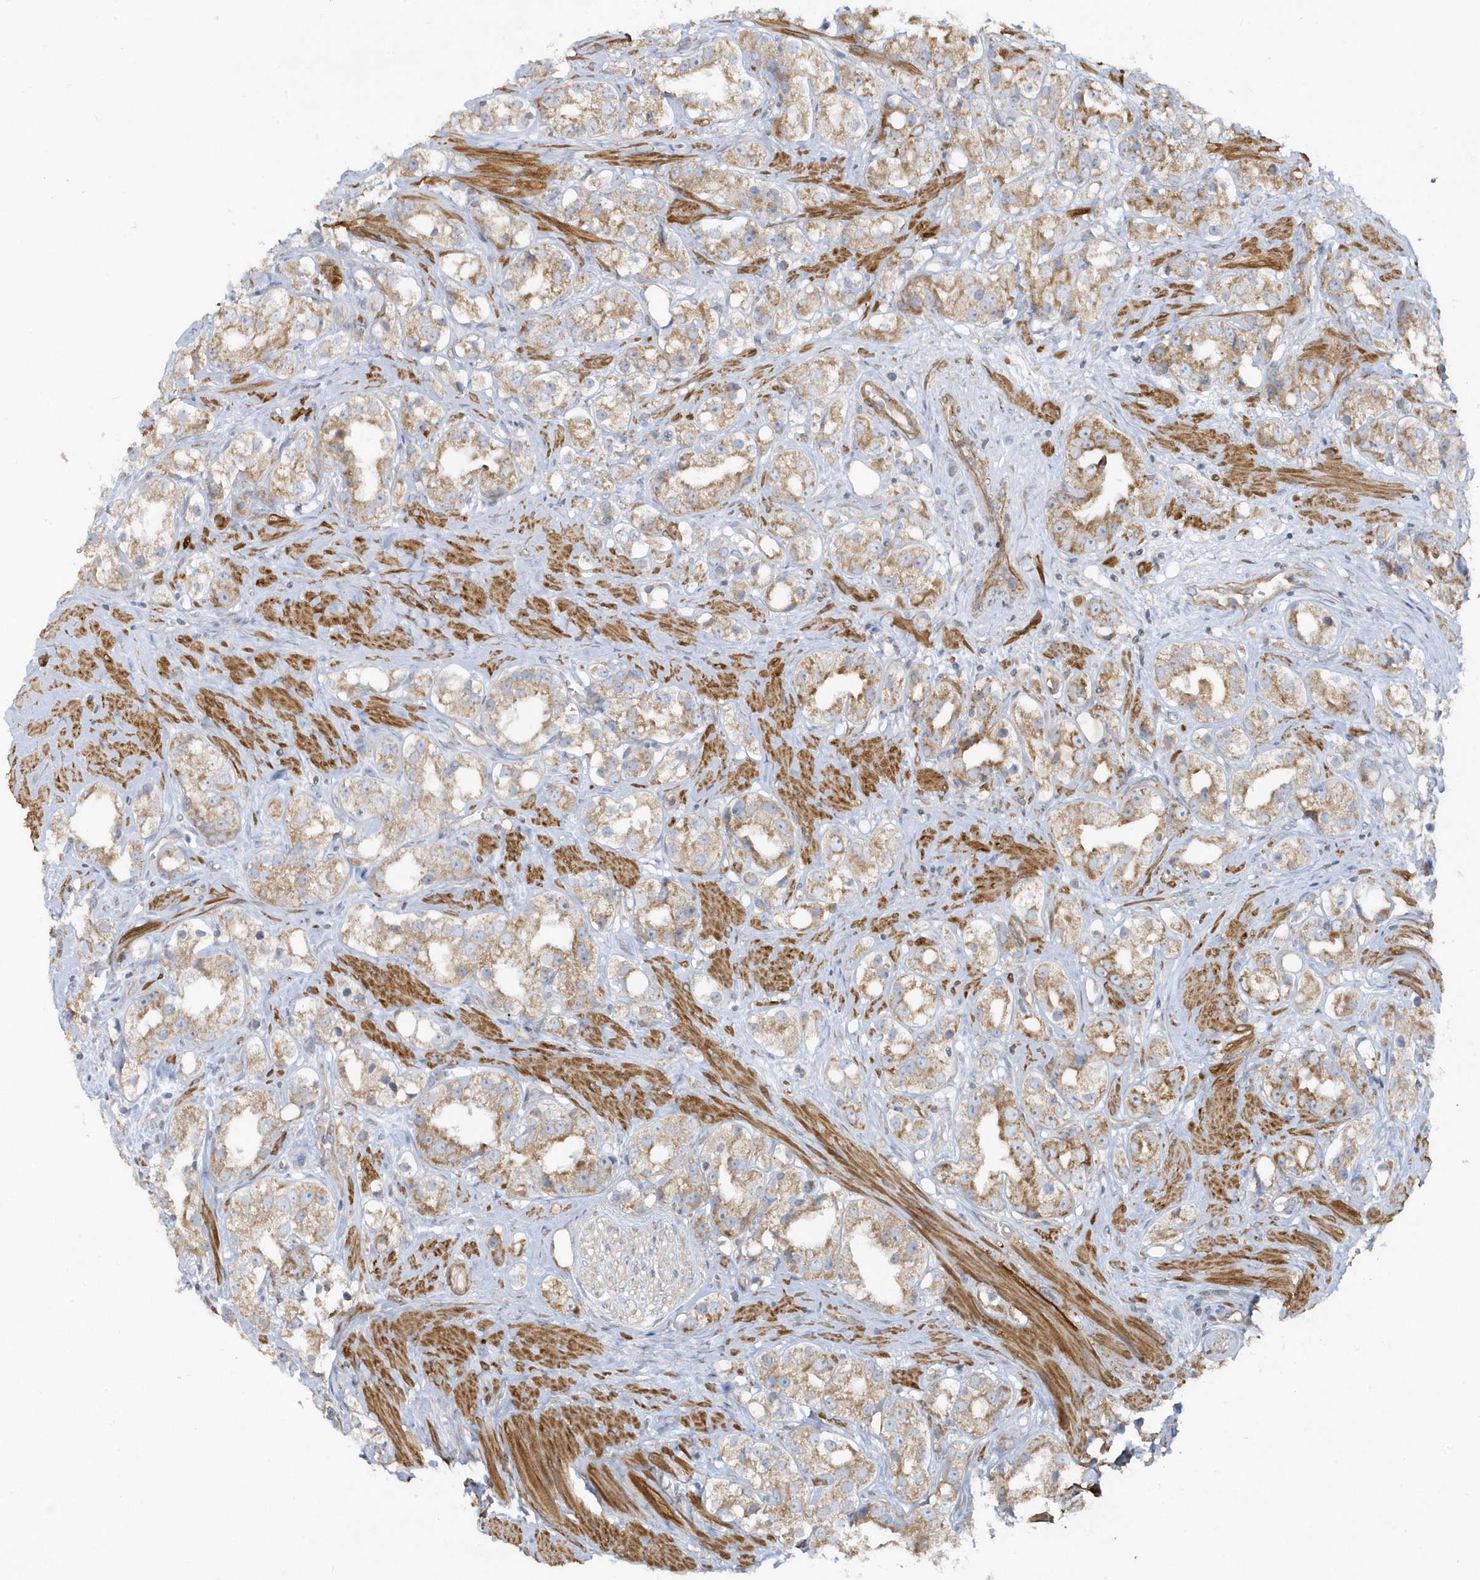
{"staining": {"intensity": "moderate", "quantity": ">75%", "location": "cytoplasmic/membranous"}, "tissue": "prostate cancer", "cell_type": "Tumor cells", "image_type": "cancer", "snomed": [{"axis": "morphology", "description": "Adenocarcinoma, NOS"}, {"axis": "topography", "description": "Prostate"}], "caption": "A medium amount of moderate cytoplasmic/membranous expression is appreciated in about >75% of tumor cells in prostate adenocarcinoma tissue.", "gene": "LEXM", "patient": {"sex": "male", "age": 79}}